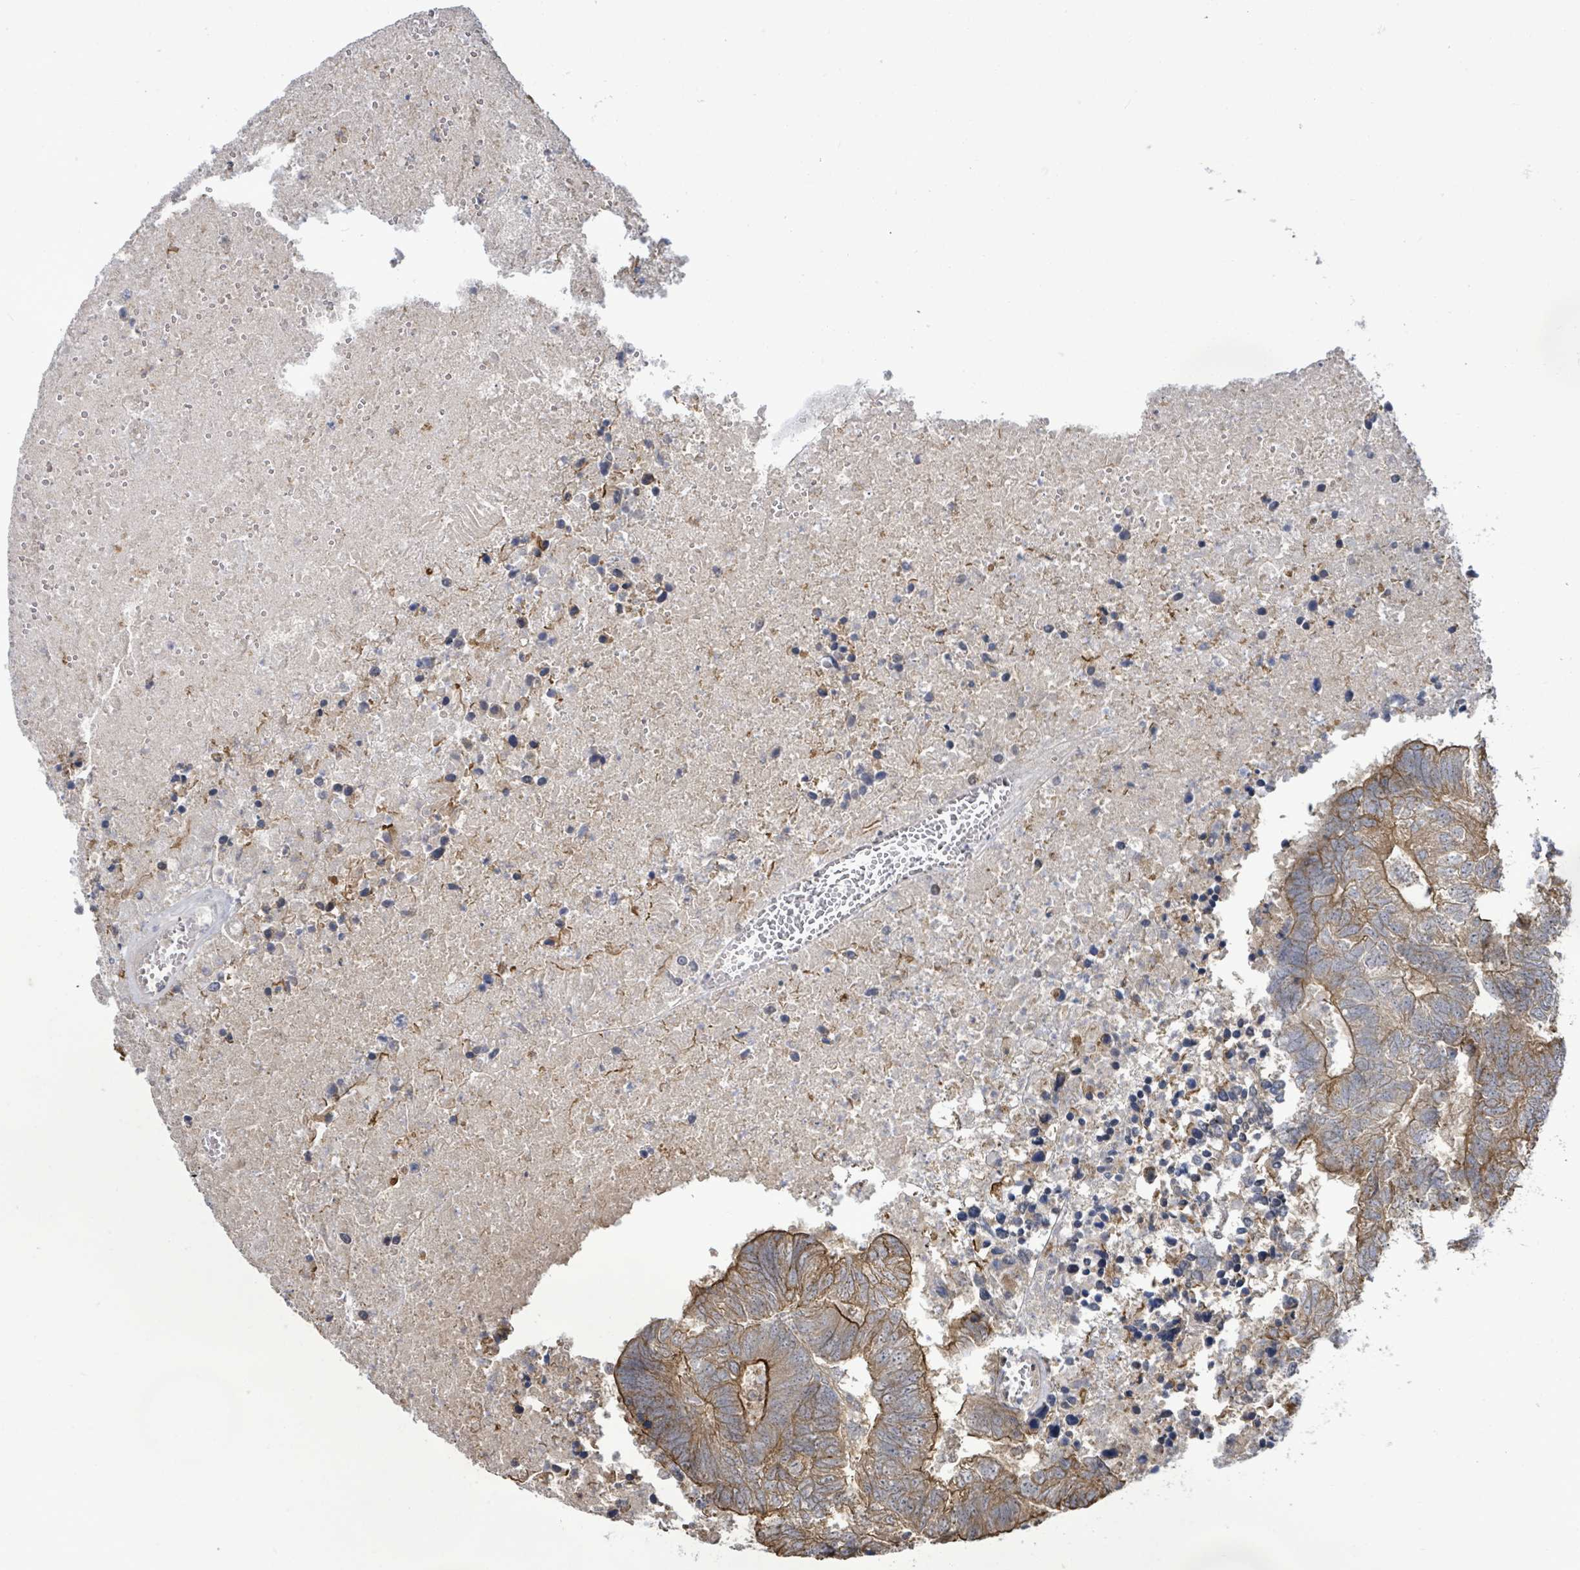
{"staining": {"intensity": "strong", "quantity": ">75%", "location": "cytoplasmic/membranous"}, "tissue": "colorectal cancer", "cell_type": "Tumor cells", "image_type": "cancer", "snomed": [{"axis": "morphology", "description": "Adenocarcinoma, NOS"}, {"axis": "topography", "description": "Colon"}], "caption": "Human colorectal adenocarcinoma stained with a brown dye demonstrates strong cytoplasmic/membranous positive expression in about >75% of tumor cells.", "gene": "KBTBD11", "patient": {"sex": "female", "age": 48}}